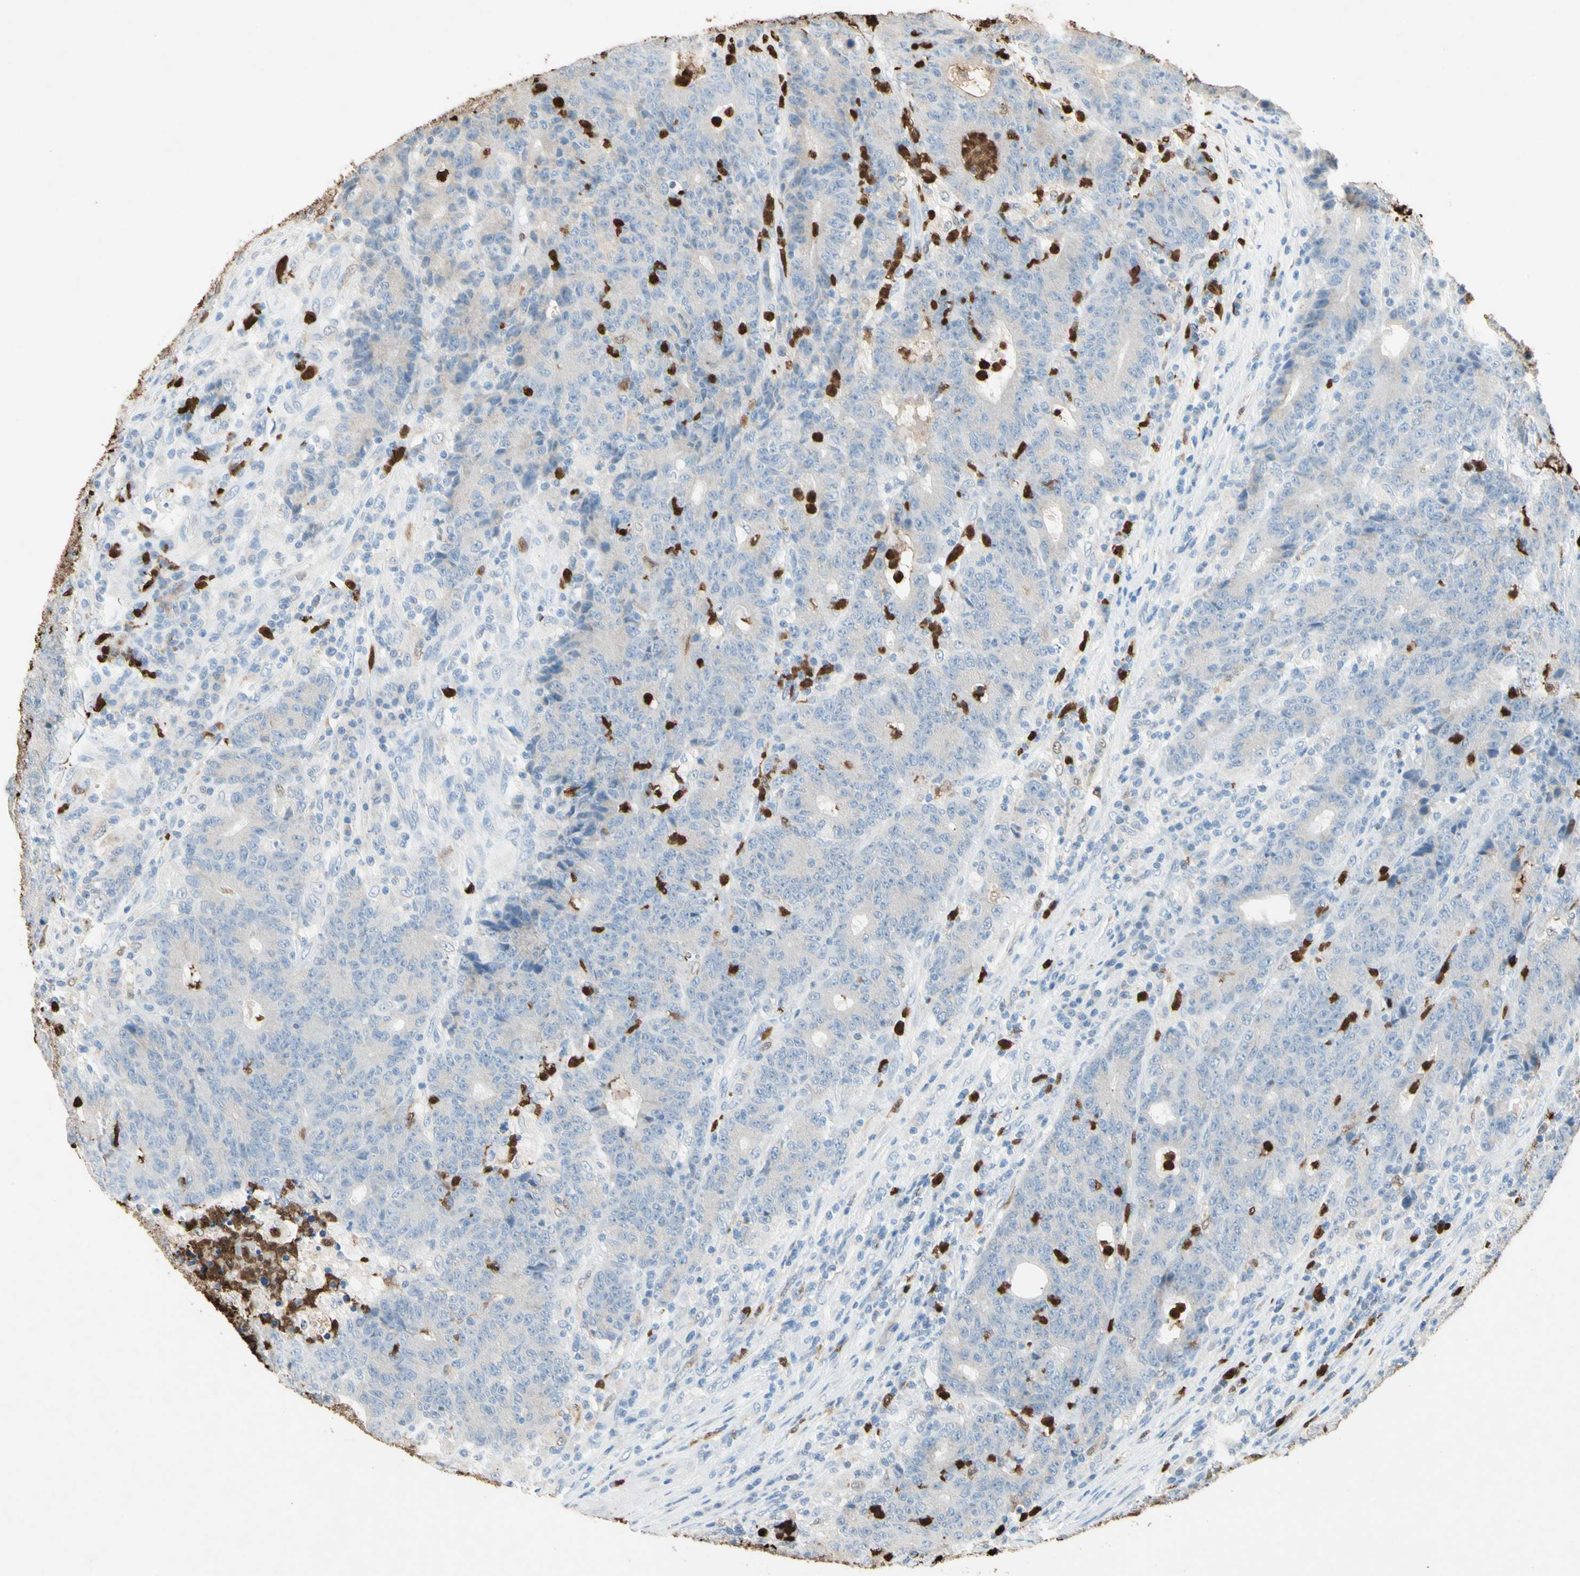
{"staining": {"intensity": "negative", "quantity": "none", "location": "none"}, "tissue": "colorectal cancer", "cell_type": "Tumor cells", "image_type": "cancer", "snomed": [{"axis": "morphology", "description": "Normal tissue, NOS"}, {"axis": "morphology", "description": "Adenocarcinoma, NOS"}, {"axis": "topography", "description": "Colon"}], "caption": "High magnification brightfield microscopy of colorectal adenocarcinoma stained with DAB (brown) and counterstained with hematoxylin (blue): tumor cells show no significant staining.", "gene": "NFKBIZ", "patient": {"sex": "female", "age": 75}}